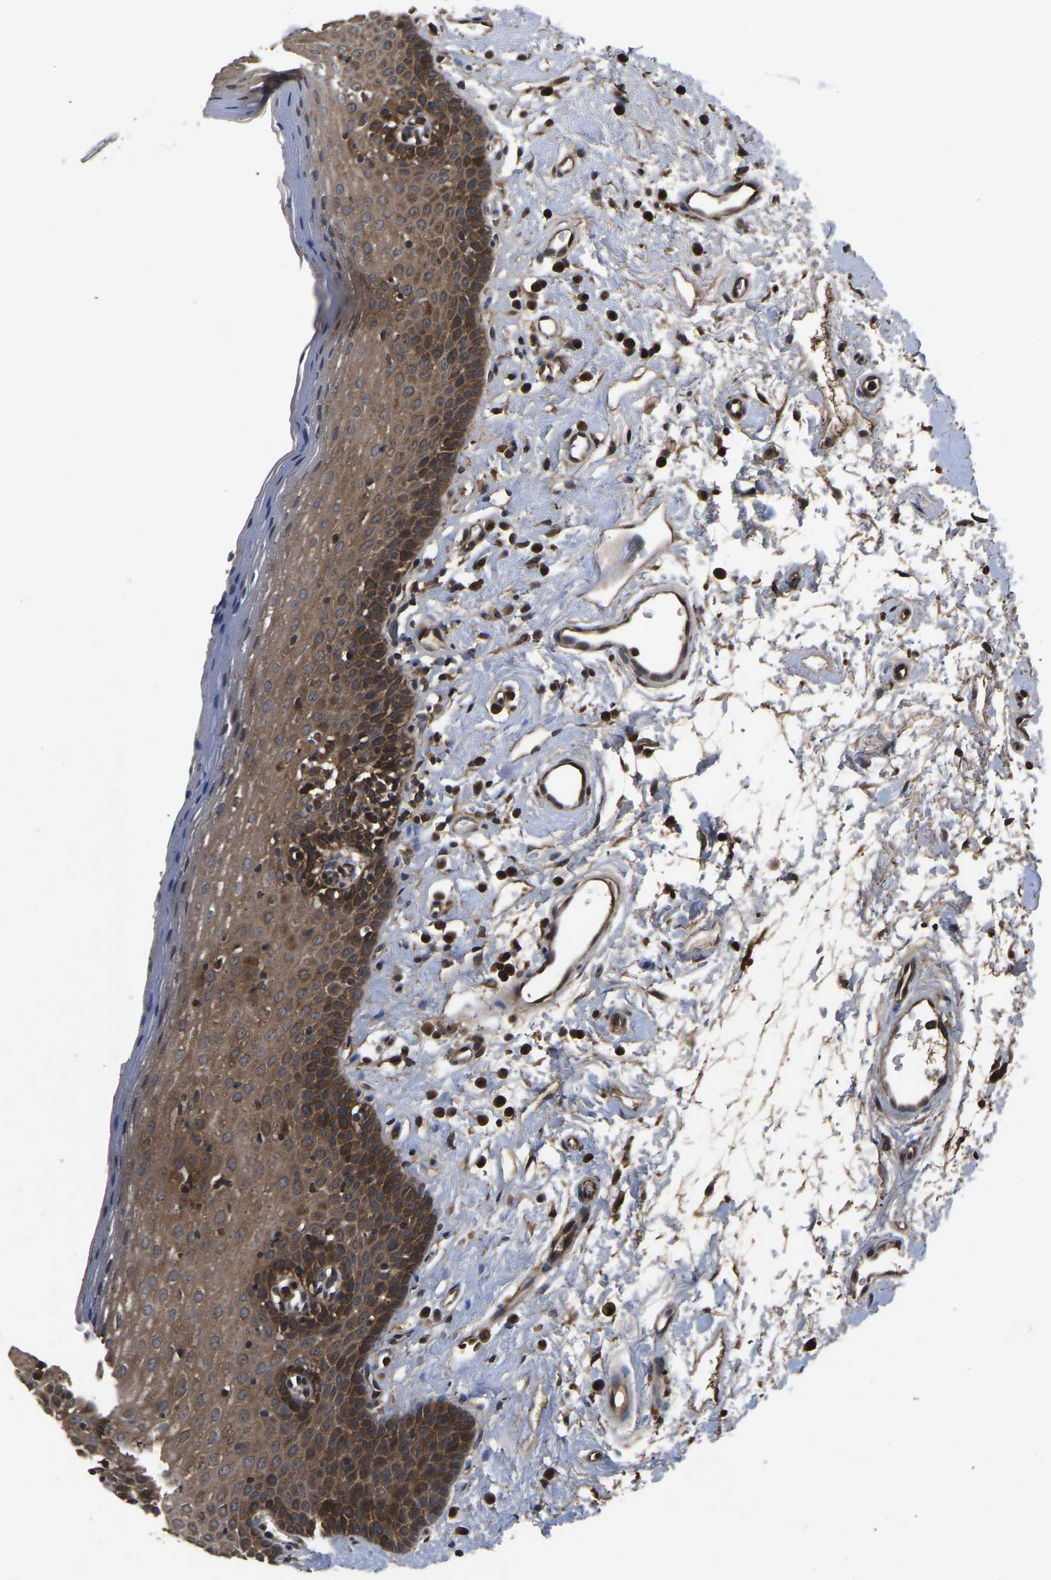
{"staining": {"intensity": "moderate", "quantity": "25%-75%", "location": "cytoplasmic/membranous"}, "tissue": "oral mucosa", "cell_type": "Squamous epithelial cells", "image_type": "normal", "snomed": [{"axis": "morphology", "description": "Normal tissue, NOS"}, {"axis": "topography", "description": "Oral tissue"}], "caption": "This image displays immunohistochemistry (IHC) staining of unremarkable human oral mucosa, with medium moderate cytoplasmic/membranous expression in approximately 25%-75% of squamous epithelial cells.", "gene": "CRYZL1", "patient": {"sex": "male", "age": 66}}